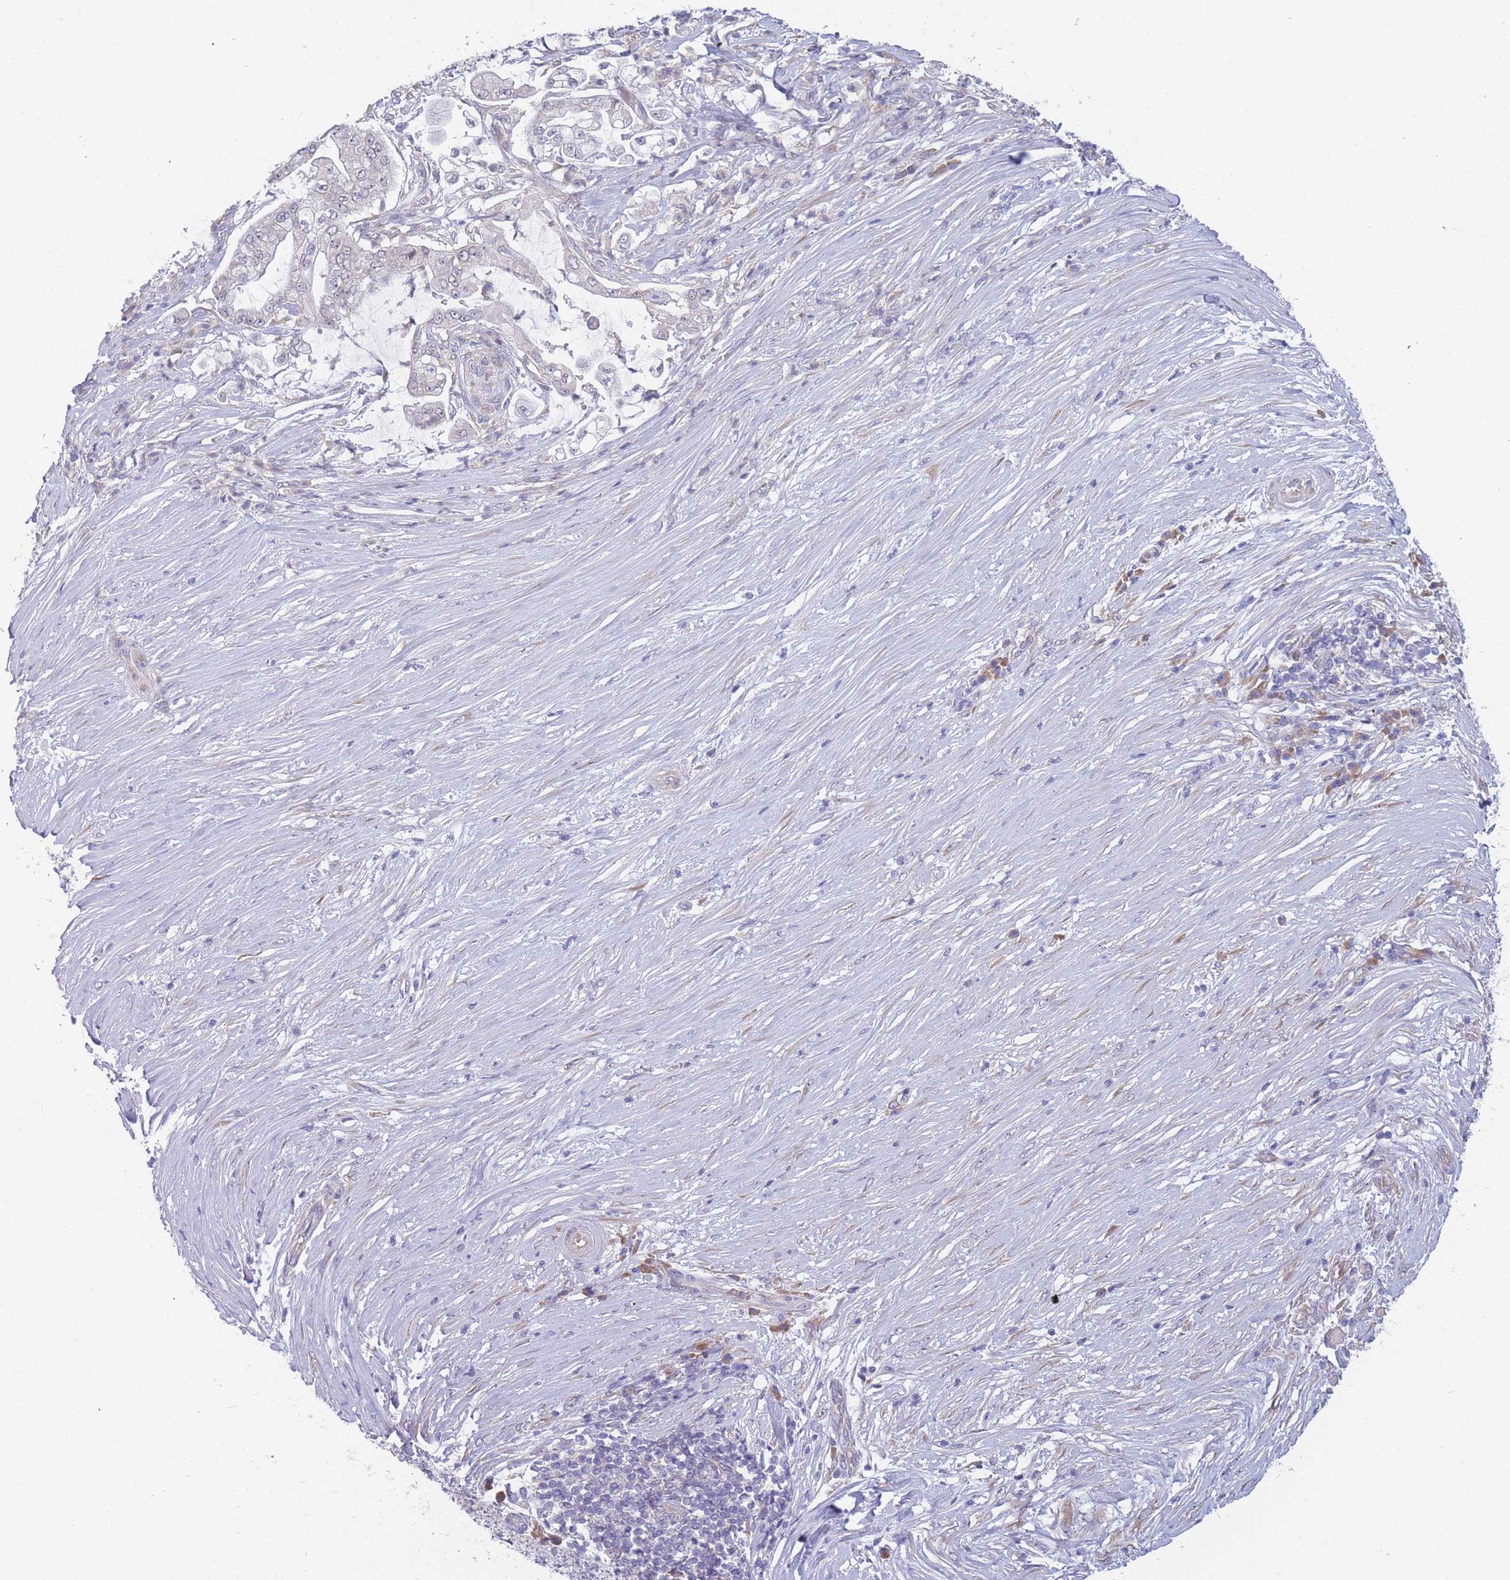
{"staining": {"intensity": "negative", "quantity": "none", "location": "none"}, "tissue": "pancreatic cancer", "cell_type": "Tumor cells", "image_type": "cancer", "snomed": [{"axis": "morphology", "description": "Adenocarcinoma, NOS"}, {"axis": "topography", "description": "Pancreas"}], "caption": "This is a micrograph of immunohistochemistry staining of pancreatic cancer (adenocarcinoma), which shows no staining in tumor cells.", "gene": "NDUFAF6", "patient": {"sex": "female", "age": 69}}